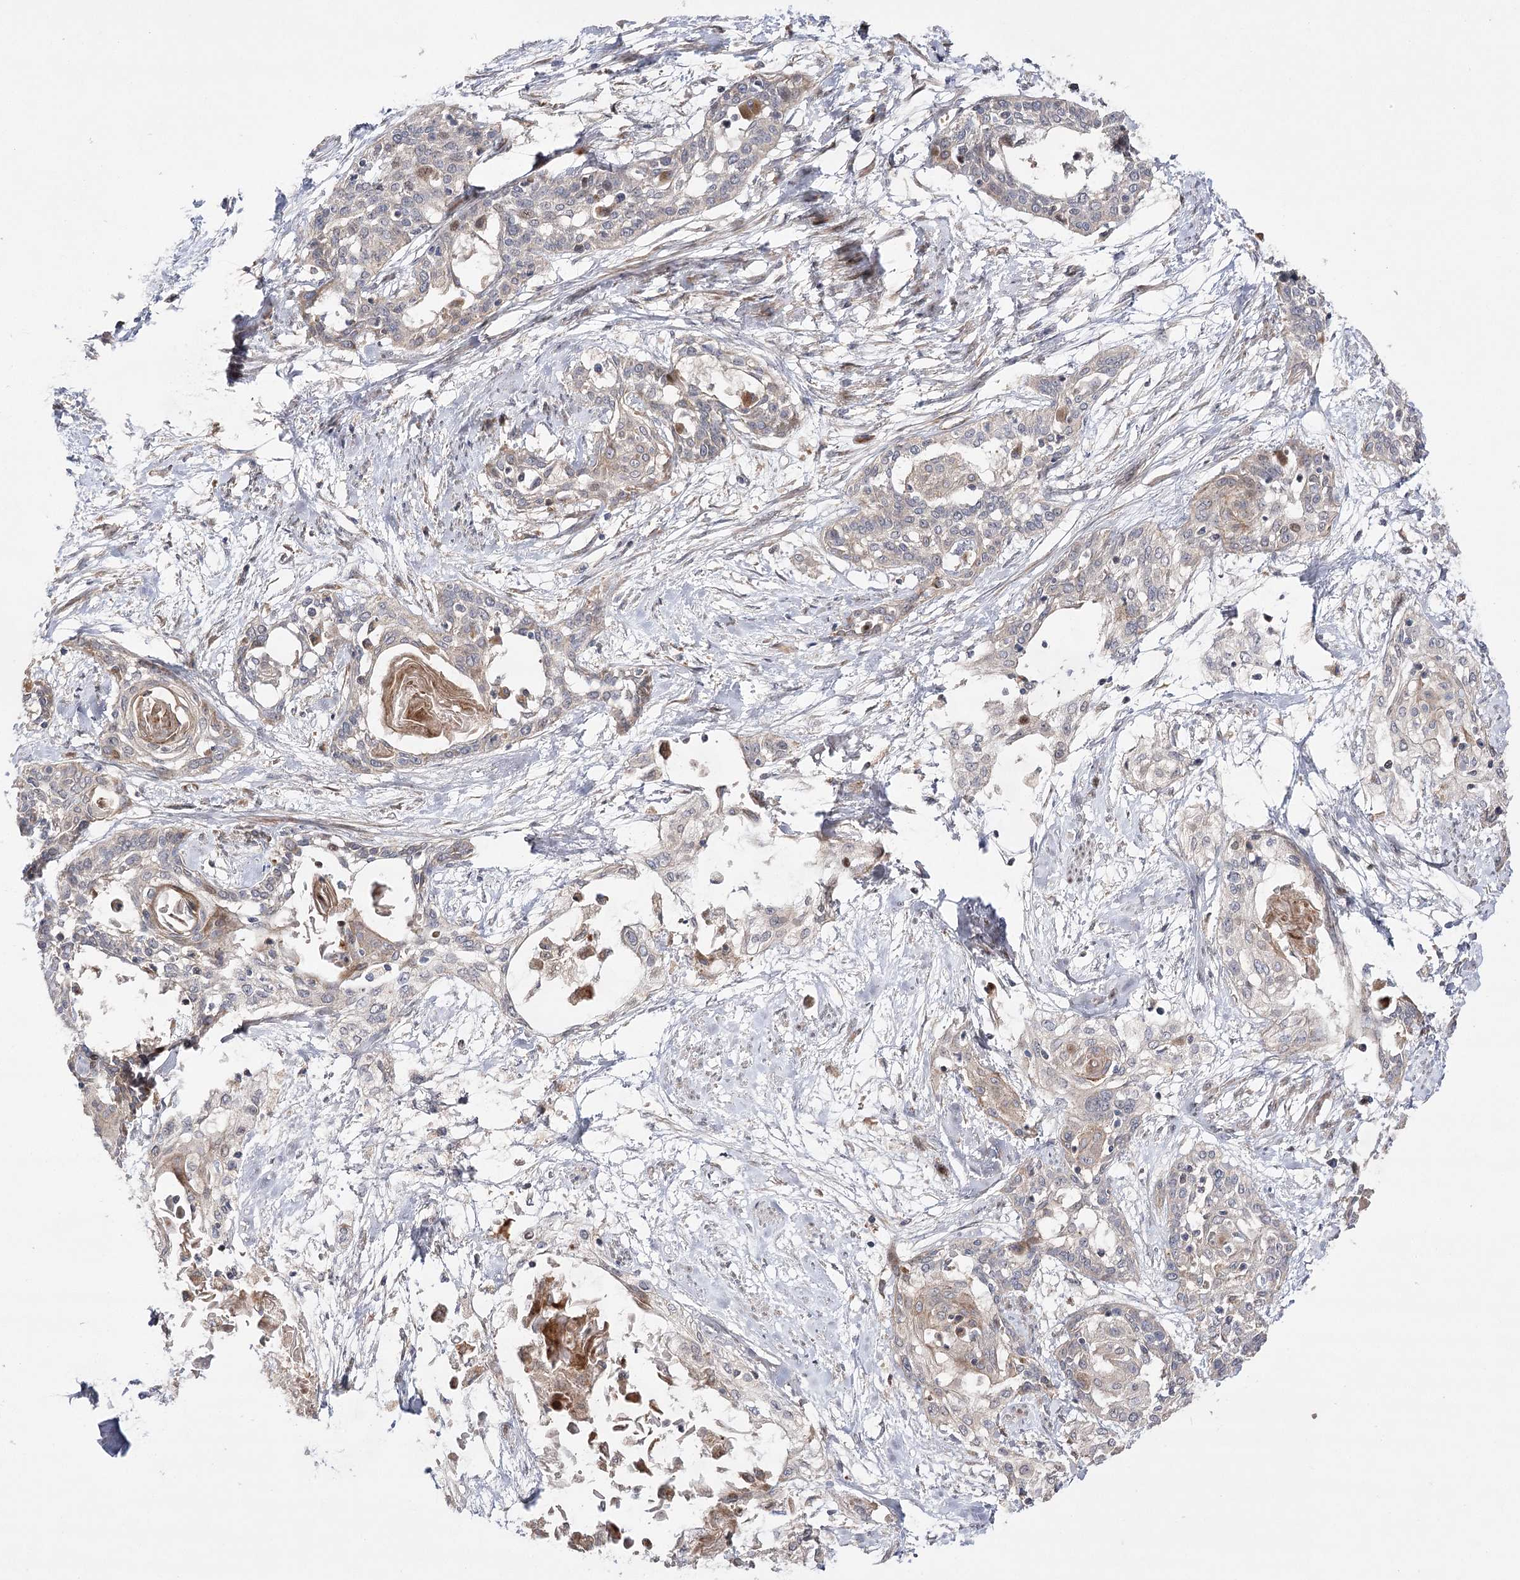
{"staining": {"intensity": "weak", "quantity": "25%-75%", "location": "cytoplasmic/membranous"}, "tissue": "cervical cancer", "cell_type": "Tumor cells", "image_type": "cancer", "snomed": [{"axis": "morphology", "description": "Squamous cell carcinoma, NOS"}, {"axis": "topography", "description": "Cervix"}], "caption": "Weak cytoplasmic/membranous staining for a protein is identified in approximately 25%-75% of tumor cells of cervical cancer using immunohistochemistry.", "gene": "OBSL1", "patient": {"sex": "female", "age": 57}}